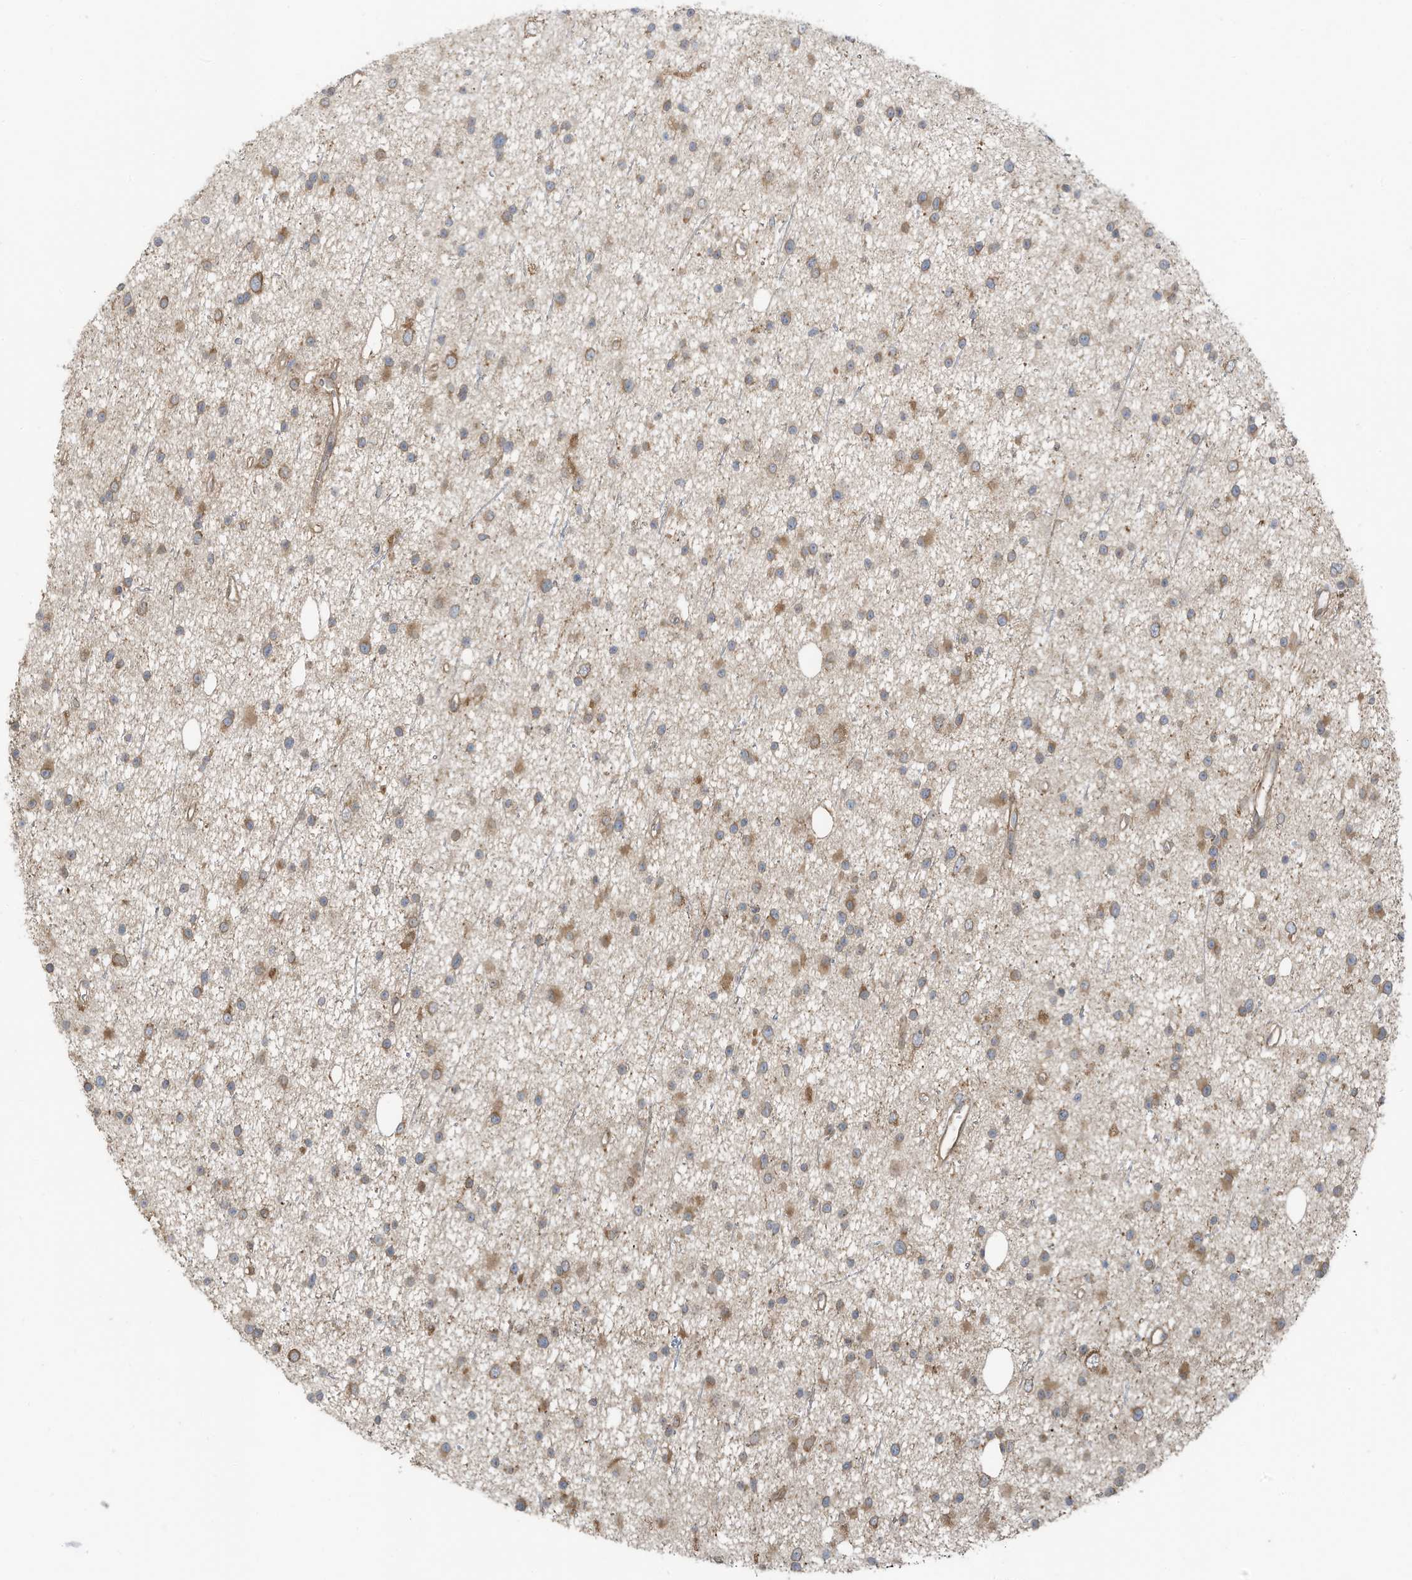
{"staining": {"intensity": "moderate", "quantity": "25%-75%", "location": "cytoplasmic/membranous"}, "tissue": "glioma", "cell_type": "Tumor cells", "image_type": "cancer", "snomed": [{"axis": "morphology", "description": "Glioma, malignant, Low grade"}, {"axis": "topography", "description": "Cerebral cortex"}], "caption": "Immunohistochemistry histopathology image of malignant low-grade glioma stained for a protein (brown), which displays medium levels of moderate cytoplasmic/membranous expression in approximately 25%-75% of tumor cells.", "gene": "USE1", "patient": {"sex": "female", "age": 39}}